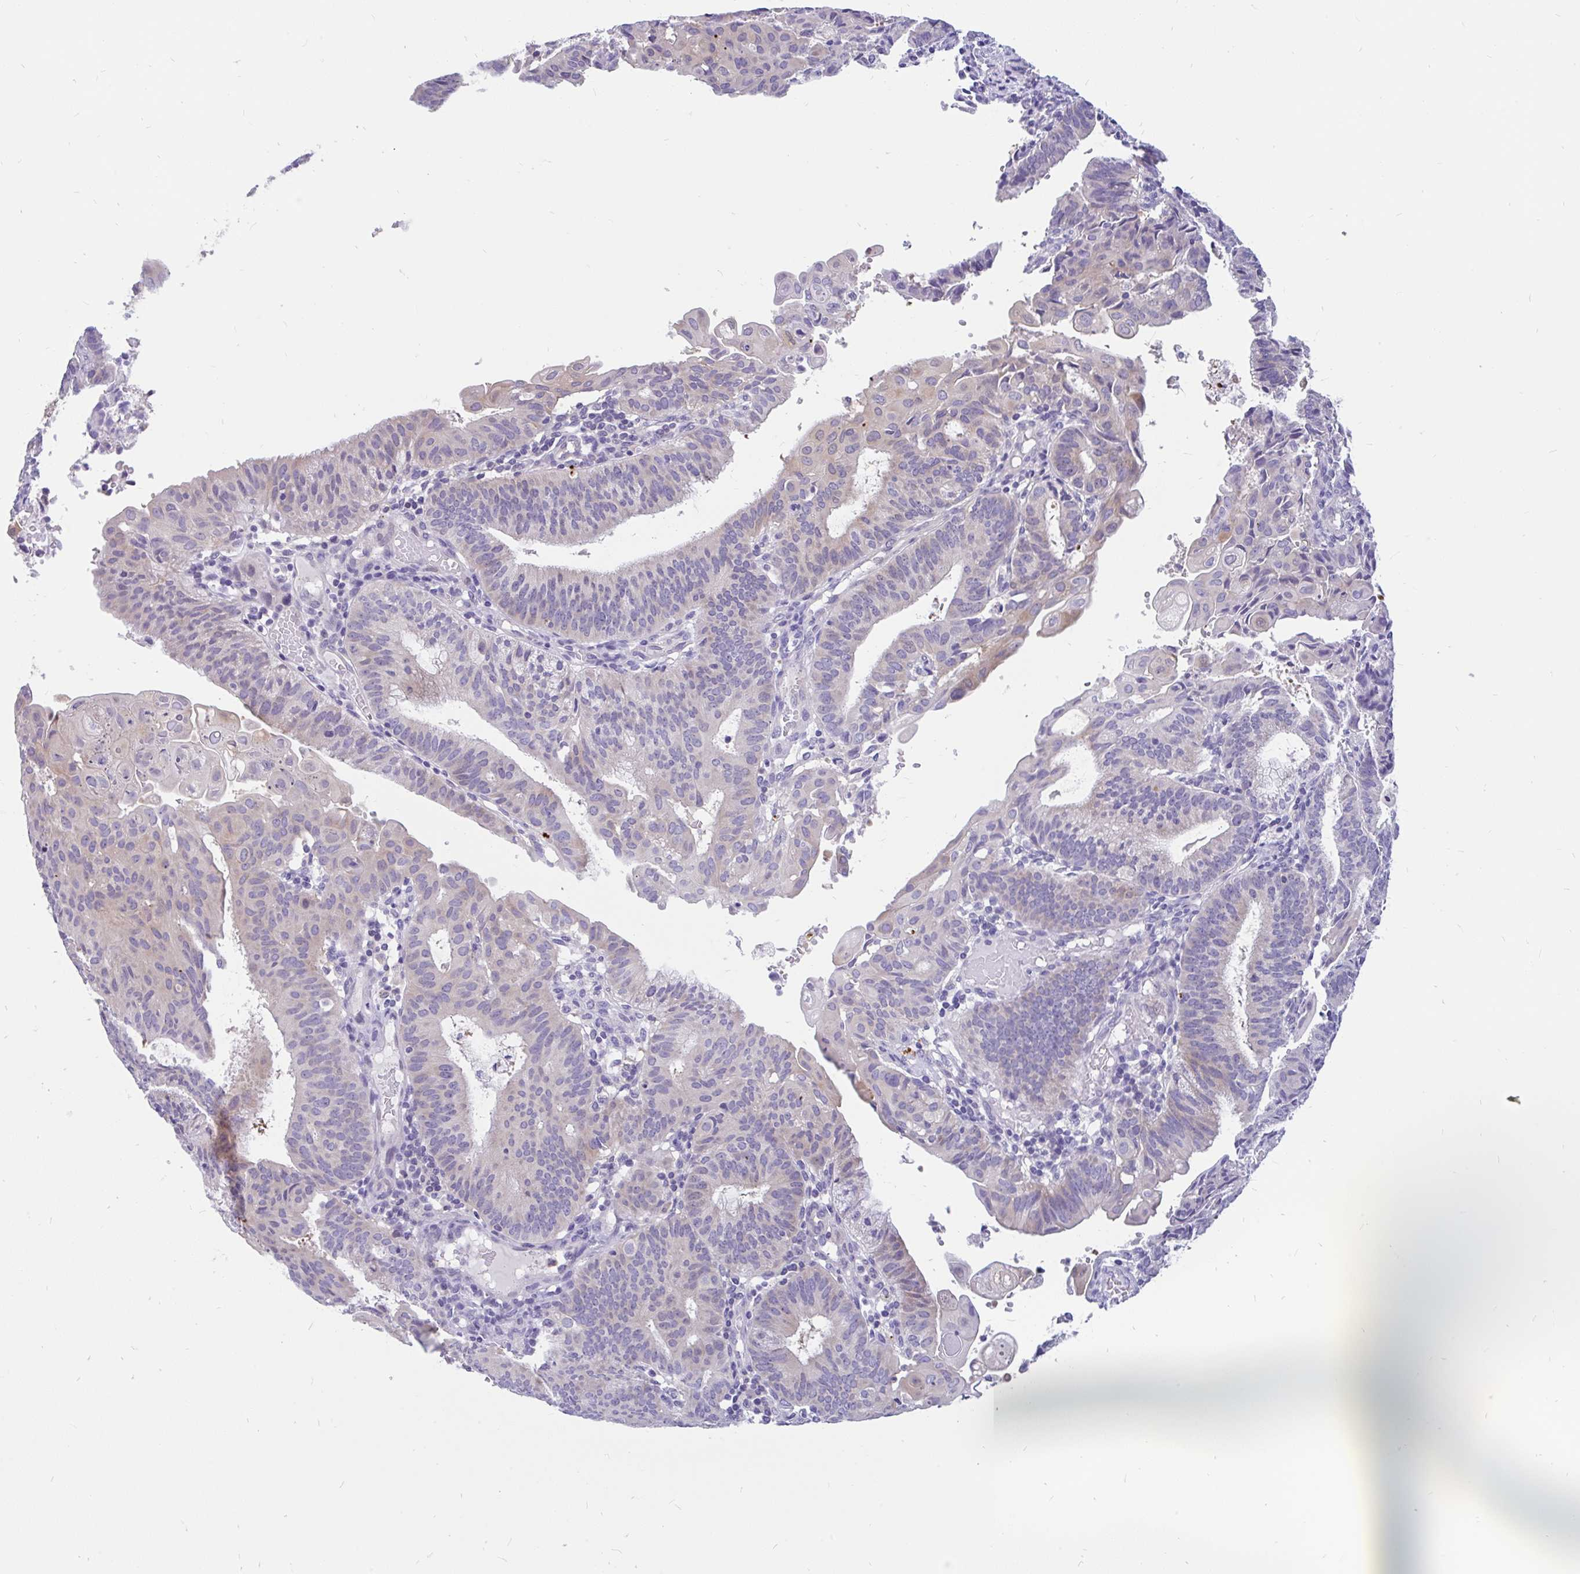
{"staining": {"intensity": "weak", "quantity": "<25%", "location": "cytoplasmic/membranous"}, "tissue": "endometrial cancer", "cell_type": "Tumor cells", "image_type": "cancer", "snomed": [{"axis": "morphology", "description": "Adenocarcinoma, NOS"}, {"axis": "topography", "description": "Endometrium"}], "caption": "This is an immunohistochemistry (IHC) micrograph of human endometrial cancer. There is no expression in tumor cells.", "gene": "KIAA2013", "patient": {"sex": "female", "age": 49}}